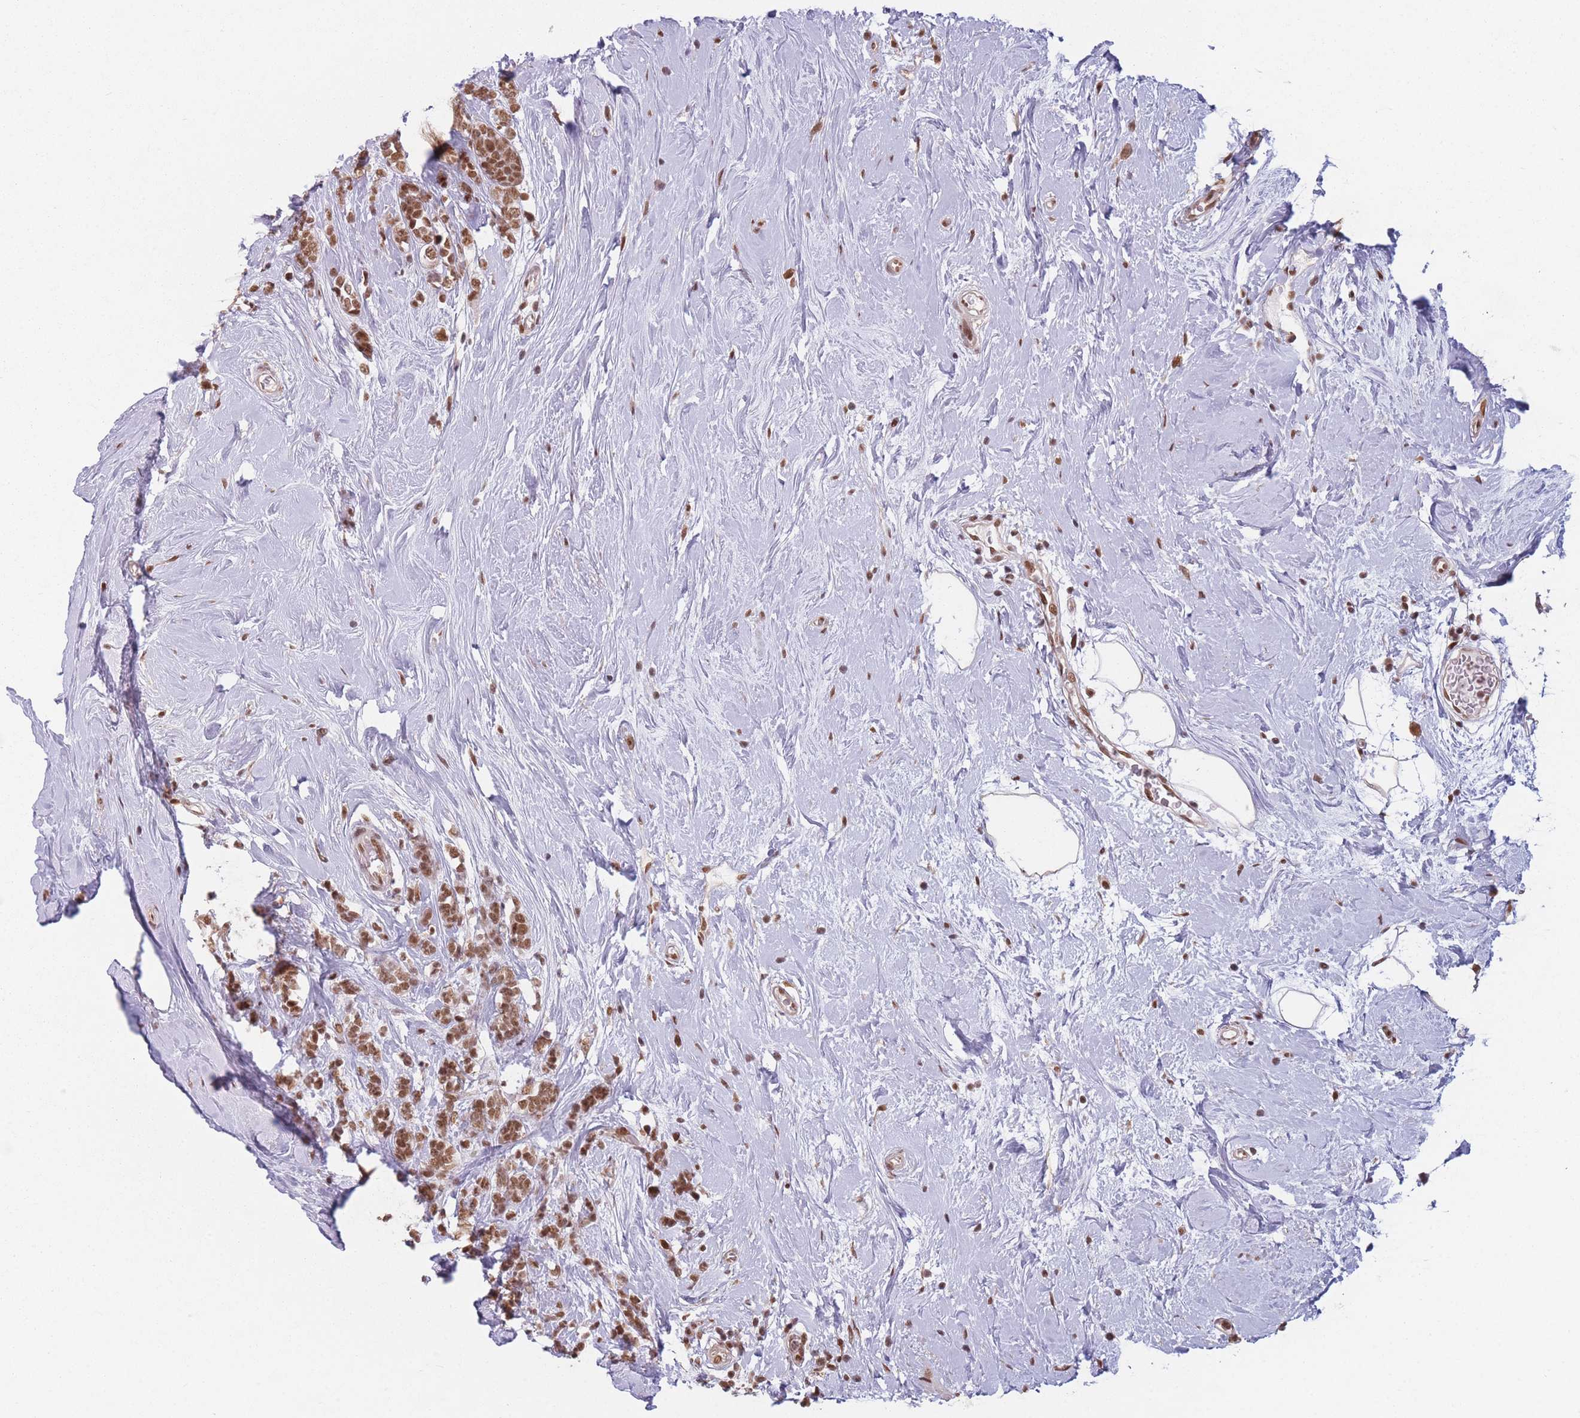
{"staining": {"intensity": "strong", "quantity": ">75%", "location": "nuclear"}, "tissue": "breast cancer", "cell_type": "Tumor cells", "image_type": "cancer", "snomed": [{"axis": "morphology", "description": "Lobular carcinoma"}, {"axis": "topography", "description": "Breast"}], "caption": "Breast lobular carcinoma tissue exhibits strong nuclear staining in approximately >75% of tumor cells", "gene": "SUPT6H", "patient": {"sex": "female", "age": 58}}